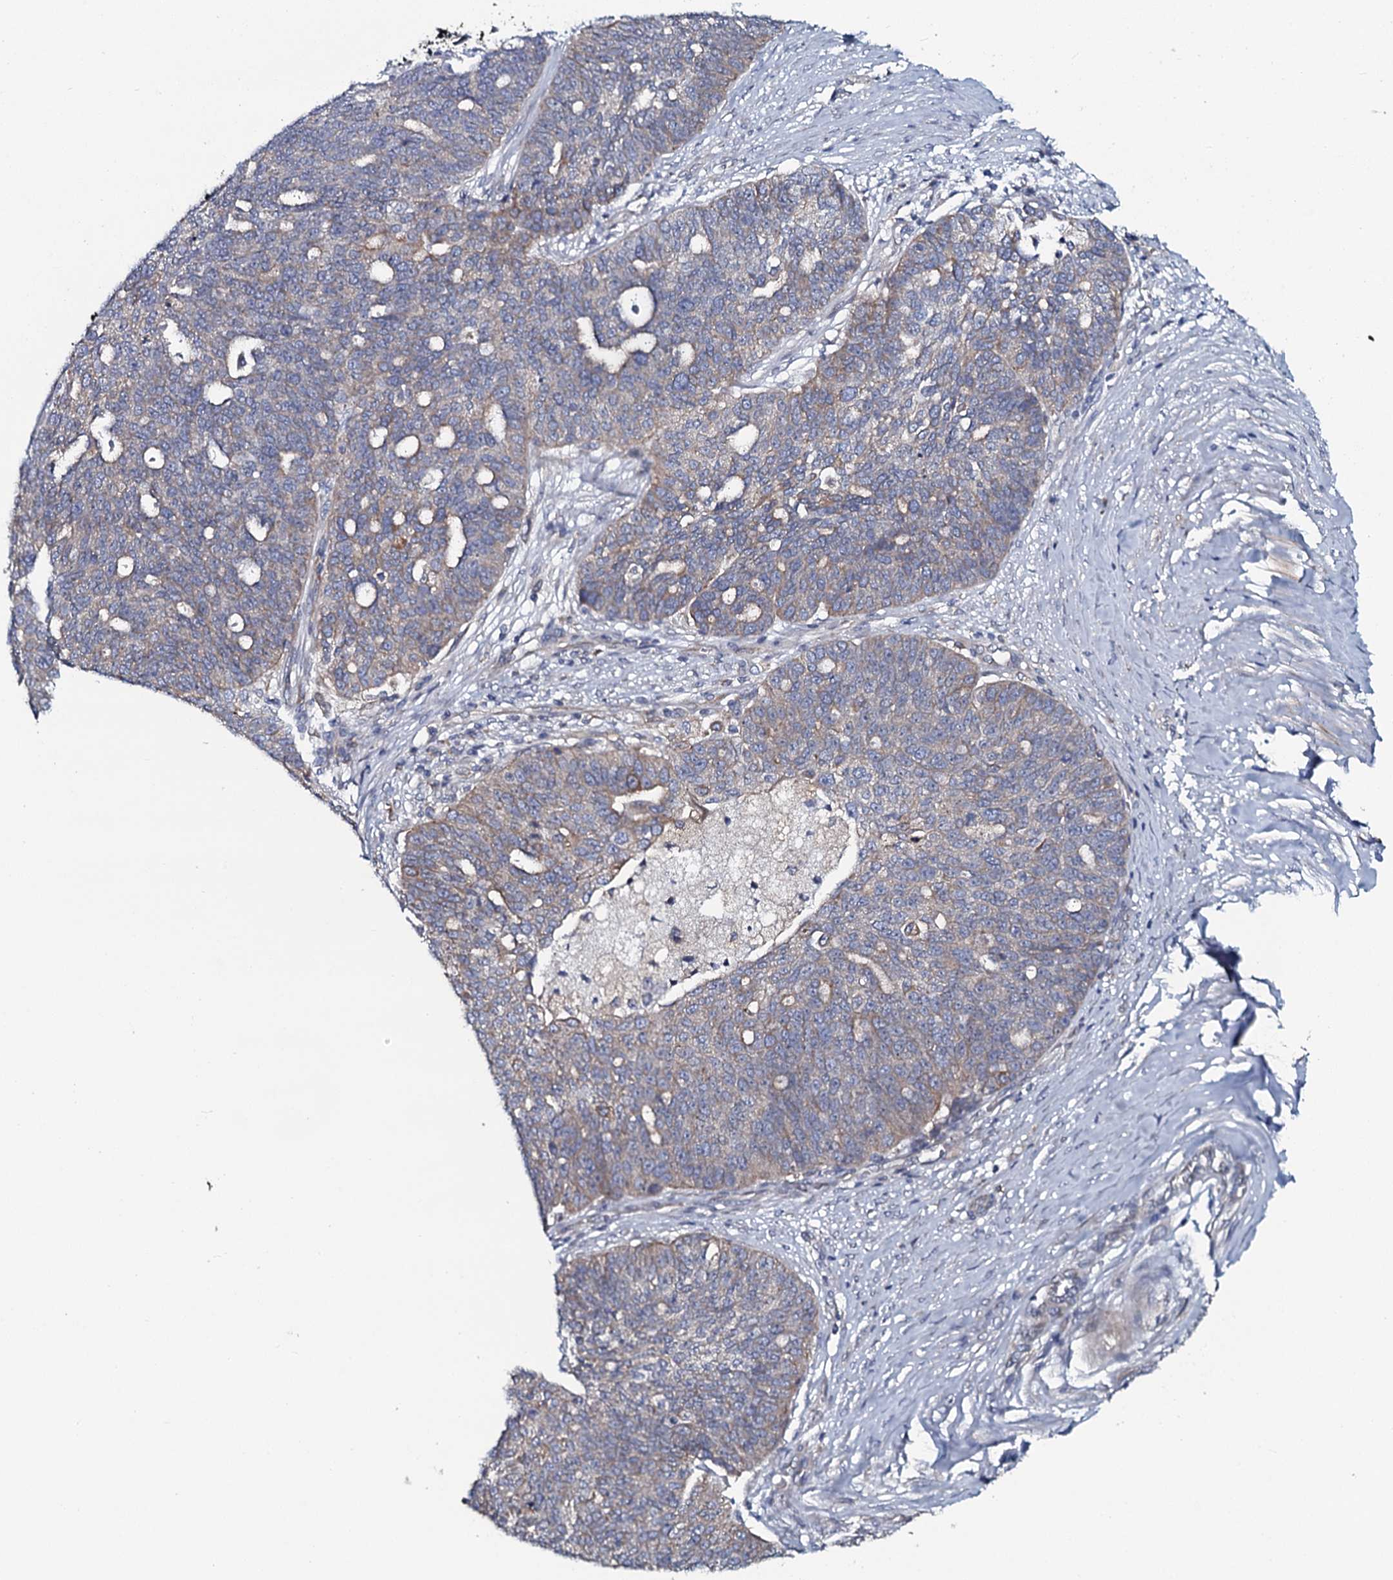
{"staining": {"intensity": "weak", "quantity": "25%-75%", "location": "cytoplasmic/membranous"}, "tissue": "ovarian cancer", "cell_type": "Tumor cells", "image_type": "cancer", "snomed": [{"axis": "morphology", "description": "Cystadenocarcinoma, serous, NOS"}, {"axis": "topography", "description": "Ovary"}], "caption": "Tumor cells exhibit low levels of weak cytoplasmic/membranous positivity in approximately 25%-75% of cells in human ovarian cancer.", "gene": "TMEM151A", "patient": {"sex": "female", "age": 59}}